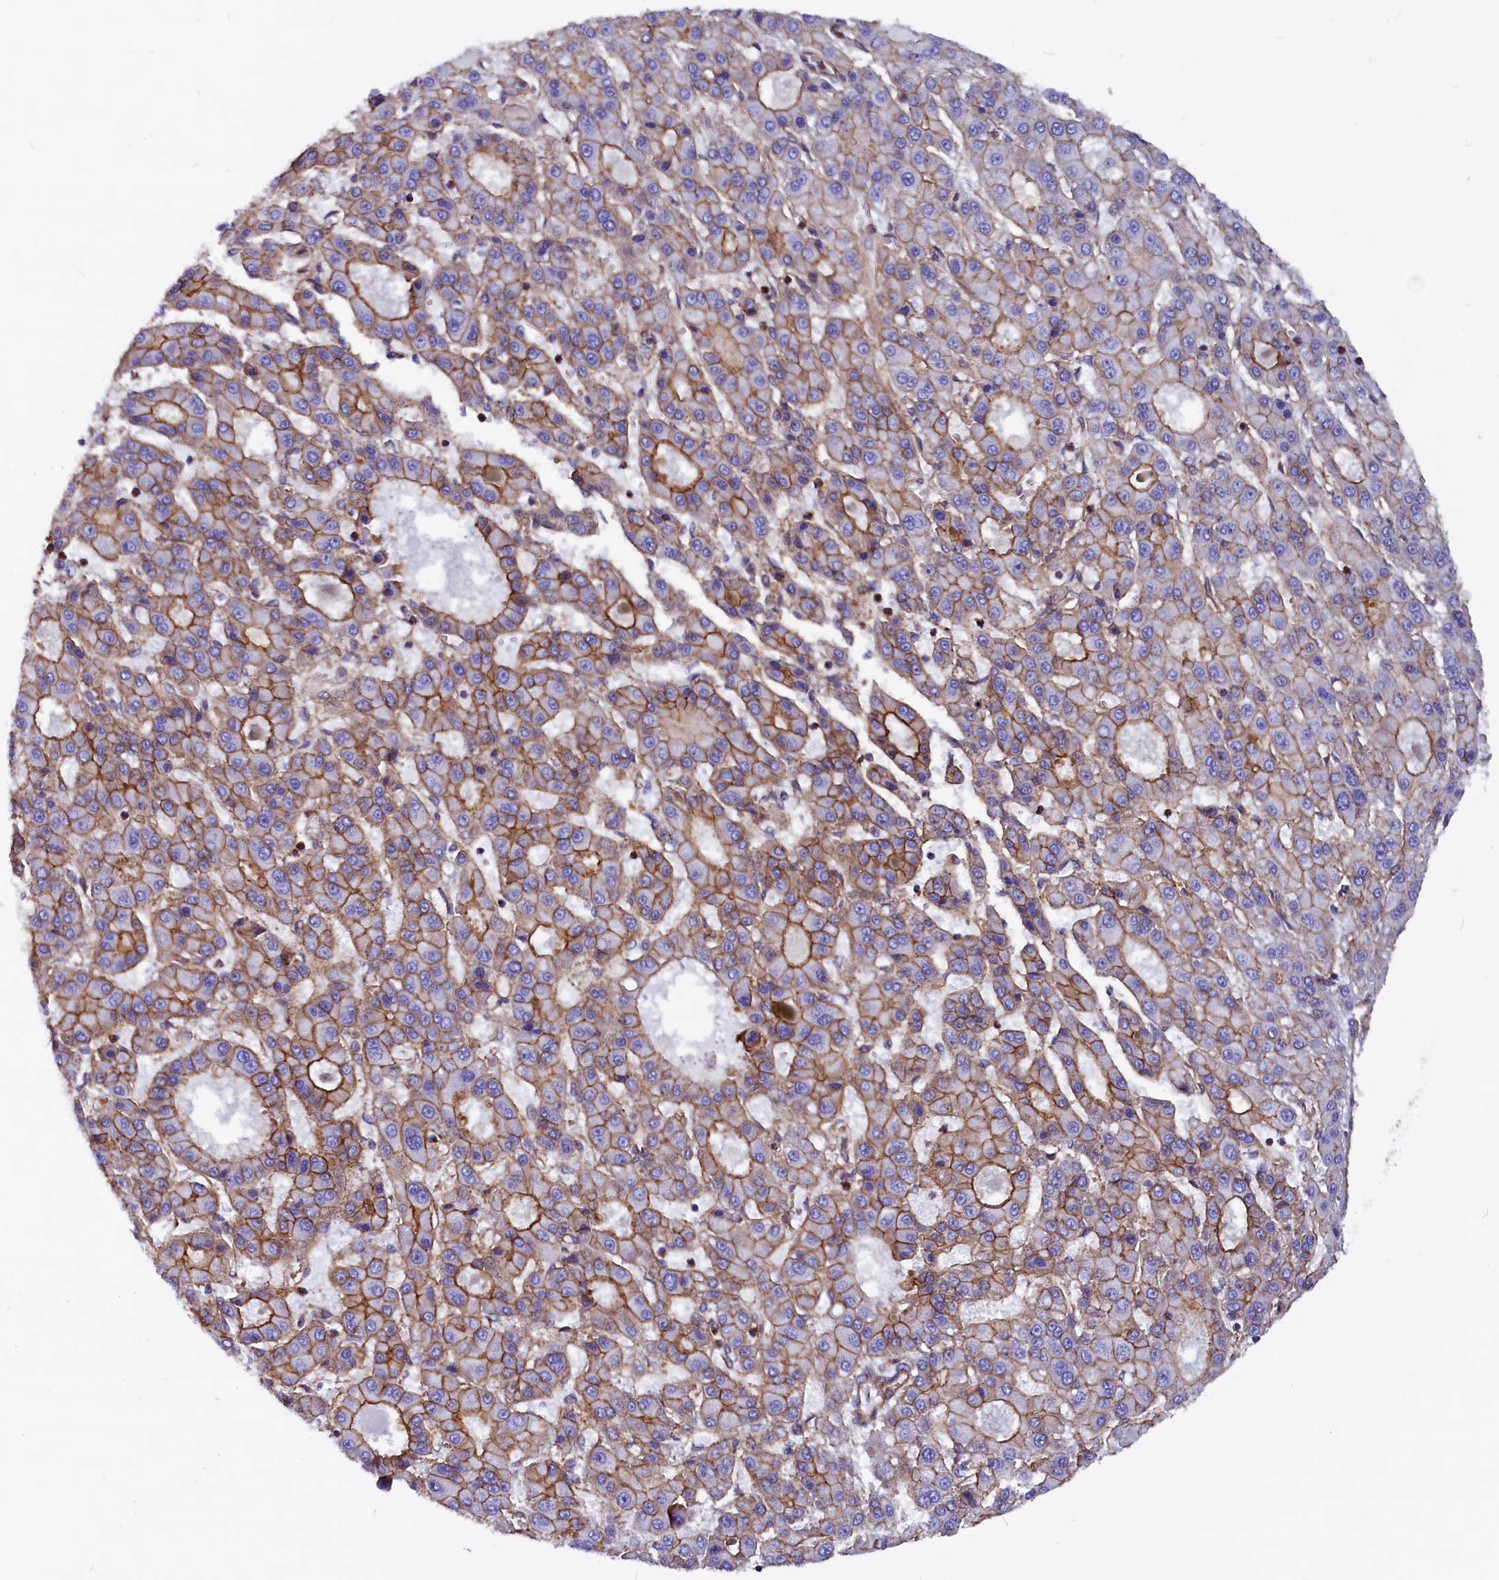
{"staining": {"intensity": "moderate", "quantity": ">75%", "location": "cytoplasmic/membranous"}, "tissue": "liver cancer", "cell_type": "Tumor cells", "image_type": "cancer", "snomed": [{"axis": "morphology", "description": "Carcinoma, Hepatocellular, NOS"}, {"axis": "topography", "description": "Liver"}], "caption": "Hepatocellular carcinoma (liver) was stained to show a protein in brown. There is medium levels of moderate cytoplasmic/membranous expression in about >75% of tumor cells.", "gene": "ZNF749", "patient": {"sex": "male", "age": 70}}